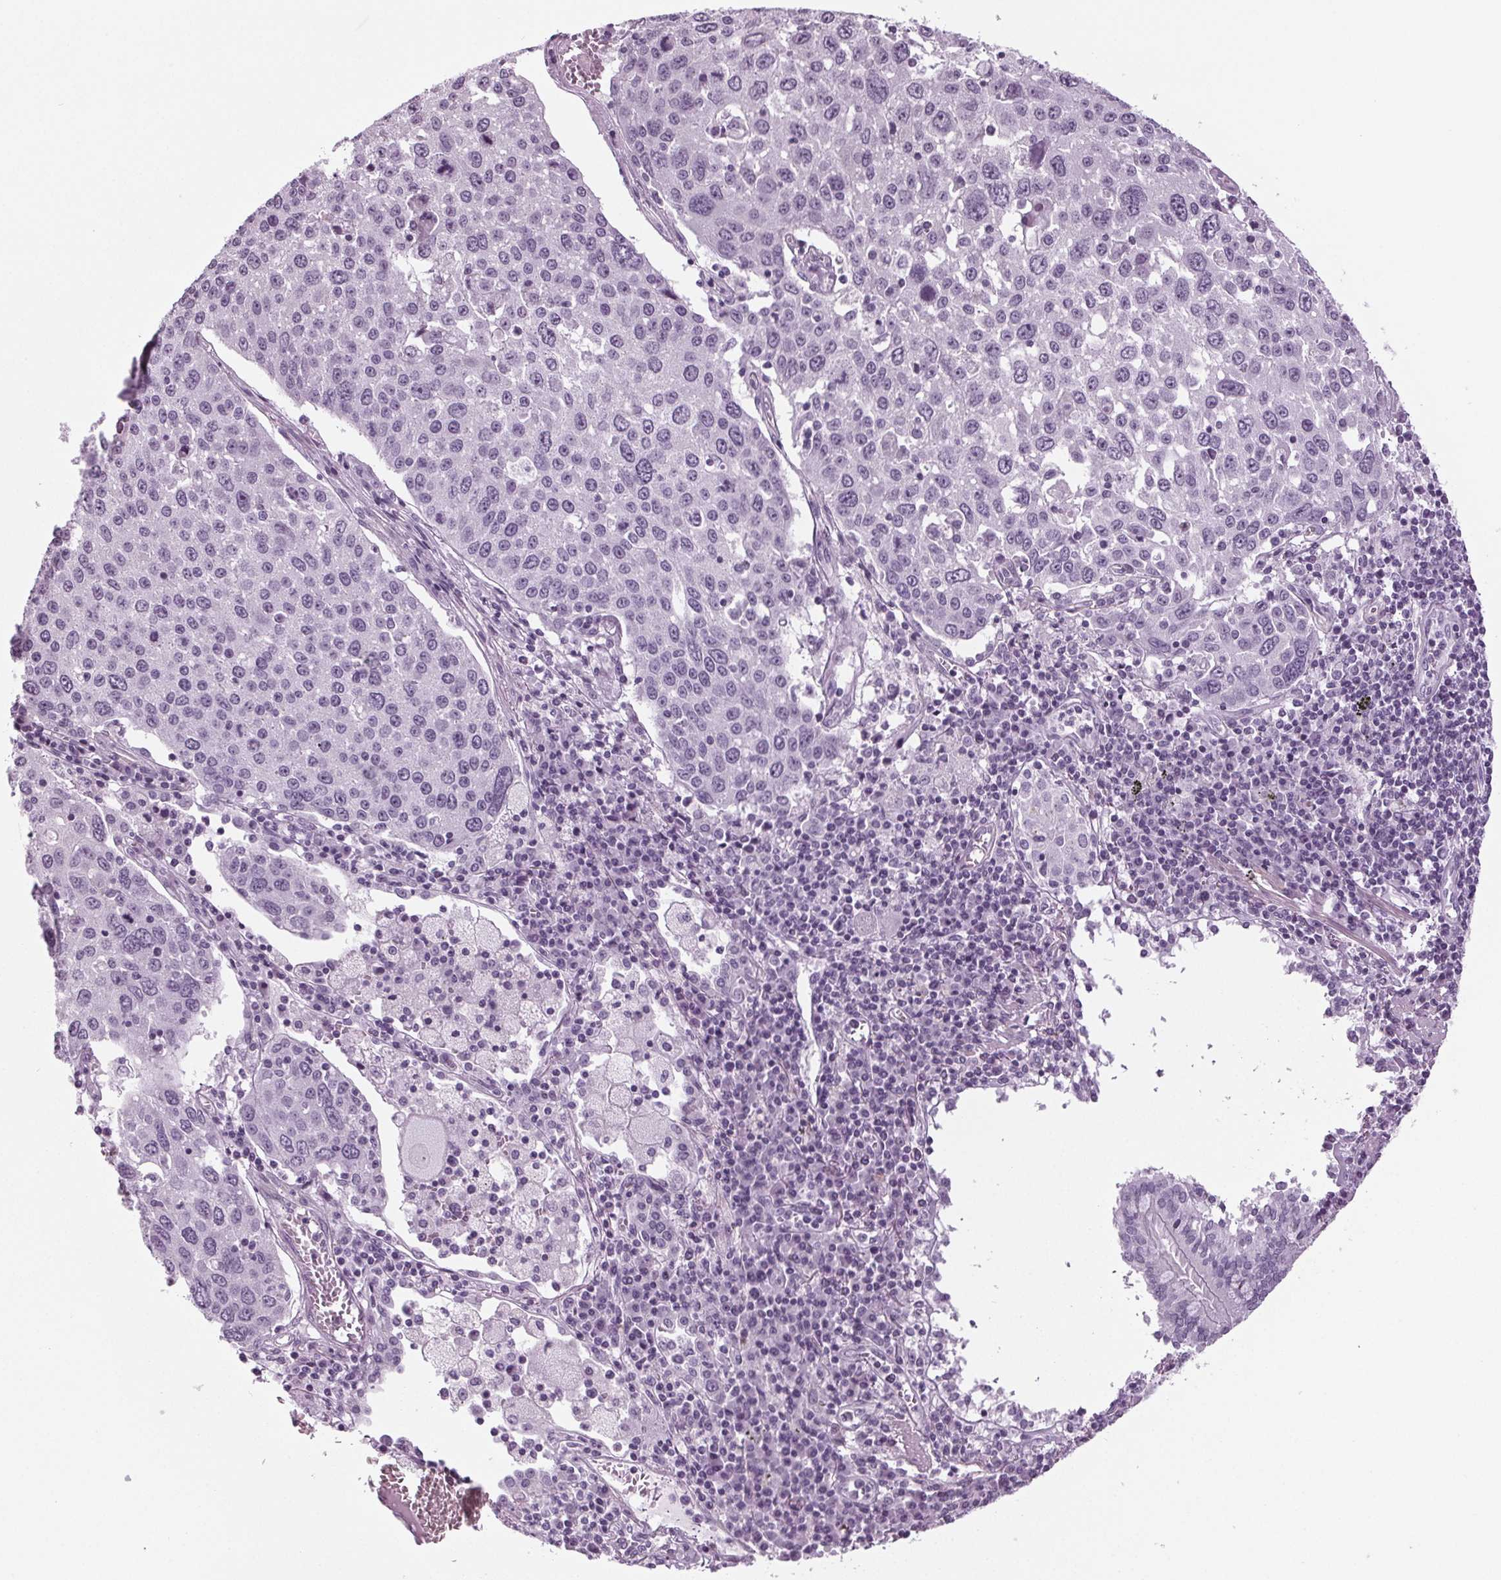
{"staining": {"intensity": "negative", "quantity": "none", "location": "none"}, "tissue": "lung cancer", "cell_type": "Tumor cells", "image_type": "cancer", "snomed": [{"axis": "morphology", "description": "Squamous cell carcinoma, NOS"}, {"axis": "topography", "description": "Lung"}], "caption": "This is a micrograph of immunohistochemistry staining of lung squamous cell carcinoma, which shows no staining in tumor cells.", "gene": "BHLHE22", "patient": {"sex": "male", "age": 65}}